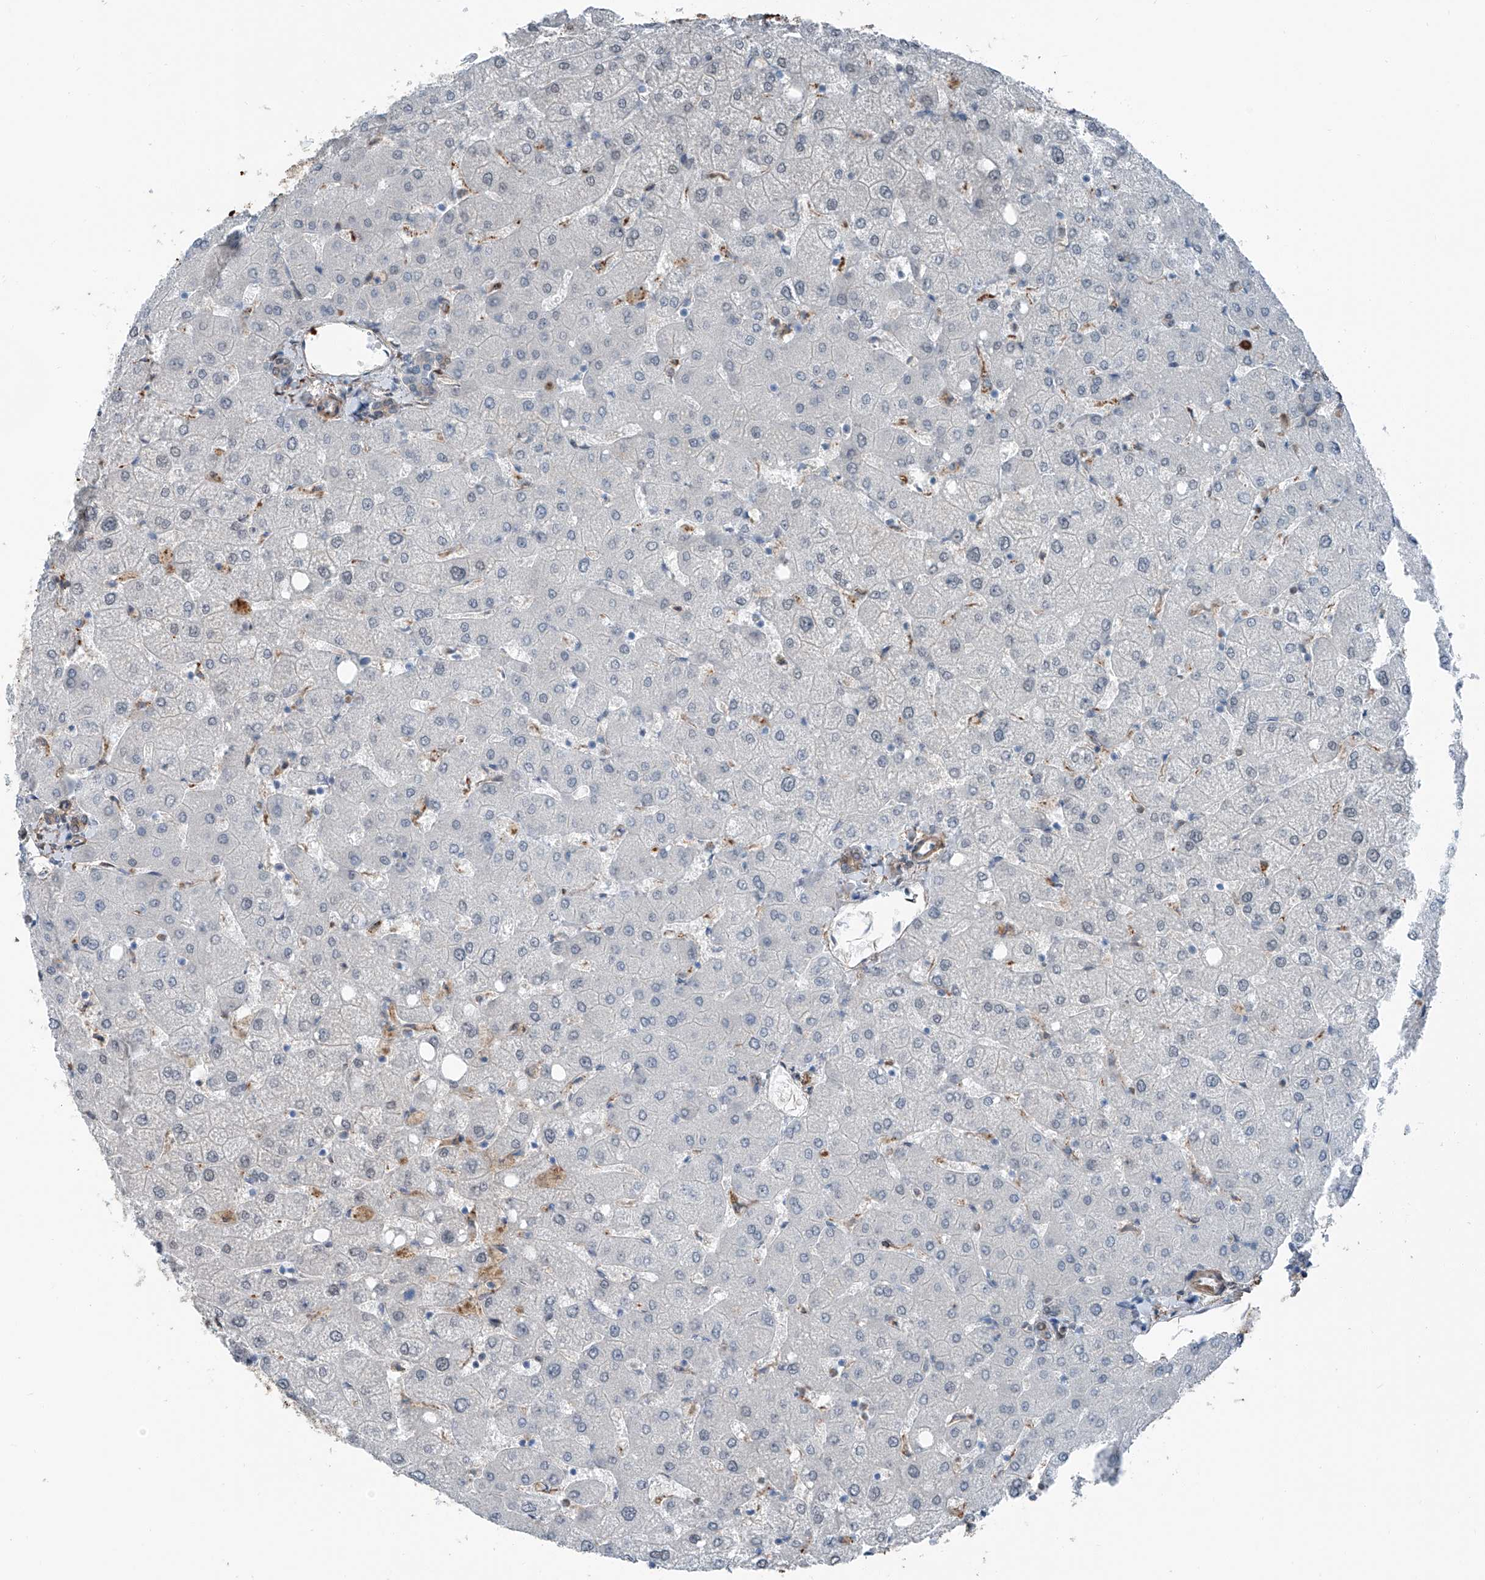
{"staining": {"intensity": "weak", "quantity": "25%-75%", "location": "cytoplasmic/membranous"}, "tissue": "liver", "cell_type": "Cholangiocytes", "image_type": "normal", "snomed": [{"axis": "morphology", "description": "Normal tissue, NOS"}, {"axis": "topography", "description": "Liver"}], "caption": "Protein analysis of normal liver demonstrates weak cytoplasmic/membranous expression in approximately 25%-75% of cholangiocytes.", "gene": "HSPA6", "patient": {"sex": "female", "age": 54}}